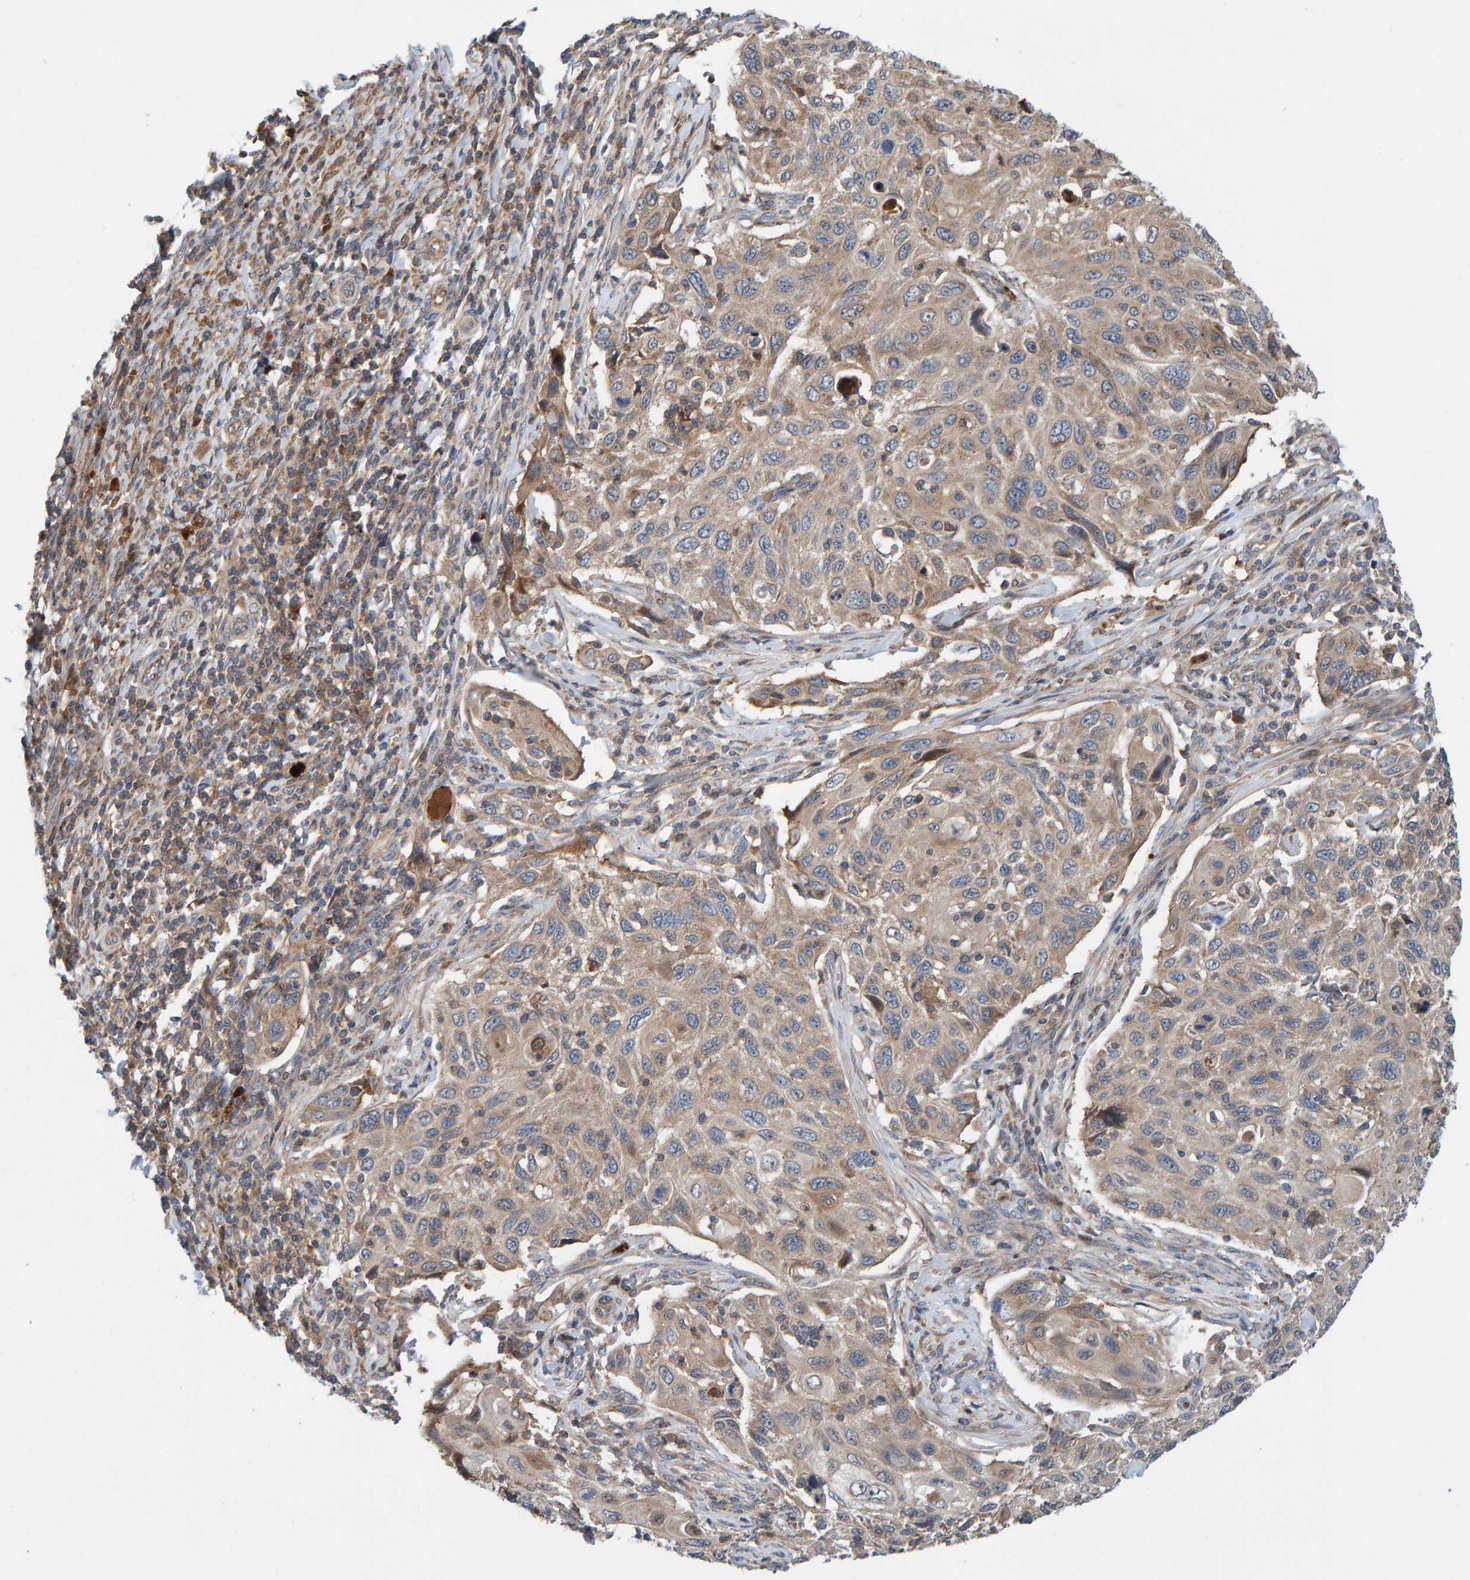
{"staining": {"intensity": "weak", "quantity": ">75%", "location": "cytoplasmic/membranous"}, "tissue": "cervical cancer", "cell_type": "Tumor cells", "image_type": "cancer", "snomed": [{"axis": "morphology", "description": "Squamous cell carcinoma, NOS"}, {"axis": "topography", "description": "Cervix"}], "caption": "Approximately >75% of tumor cells in human squamous cell carcinoma (cervical) demonstrate weak cytoplasmic/membranous protein expression as visualized by brown immunohistochemical staining.", "gene": "KIAA0753", "patient": {"sex": "female", "age": 70}}